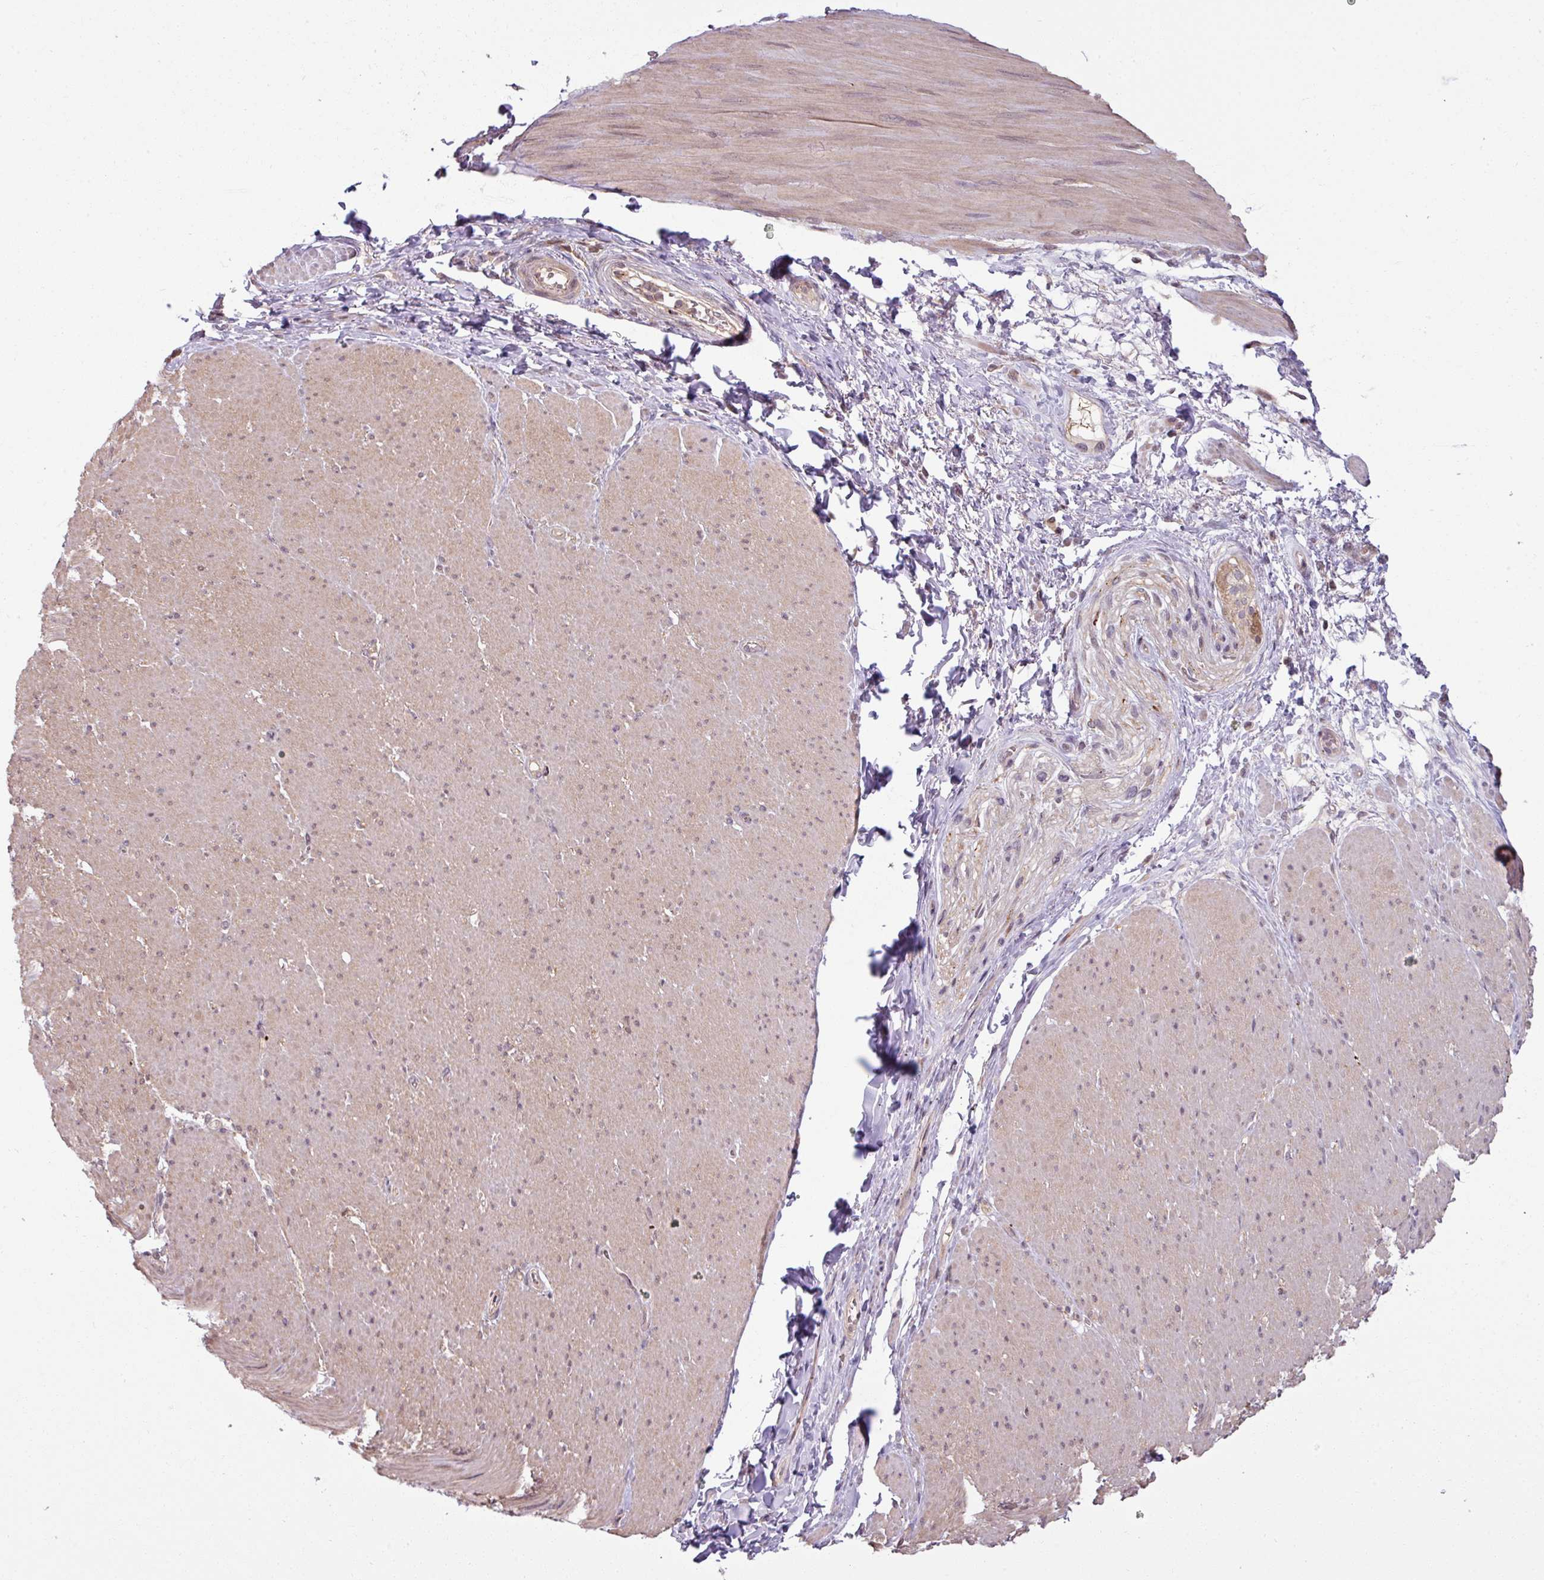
{"staining": {"intensity": "weak", "quantity": ">75%", "location": "cytoplasmic/membranous"}, "tissue": "smooth muscle", "cell_type": "Smooth muscle cells", "image_type": "normal", "snomed": [{"axis": "morphology", "description": "Normal tissue, NOS"}, {"axis": "topography", "description": "Smooth muscle"}, {"axis": "topography", "description": "Rectum"}], "caption": "Immunohistochemical staining of benign smooth muscle exhibits >75% levels of weak cytoplasmic/membranous protein expression in about >75% of smooth muscle cells. (brown staining indicates protein expression, while blue staining denotes nuclei).", "gene": "TUSC3", "patient": {"sex": "male", "age": 53}}